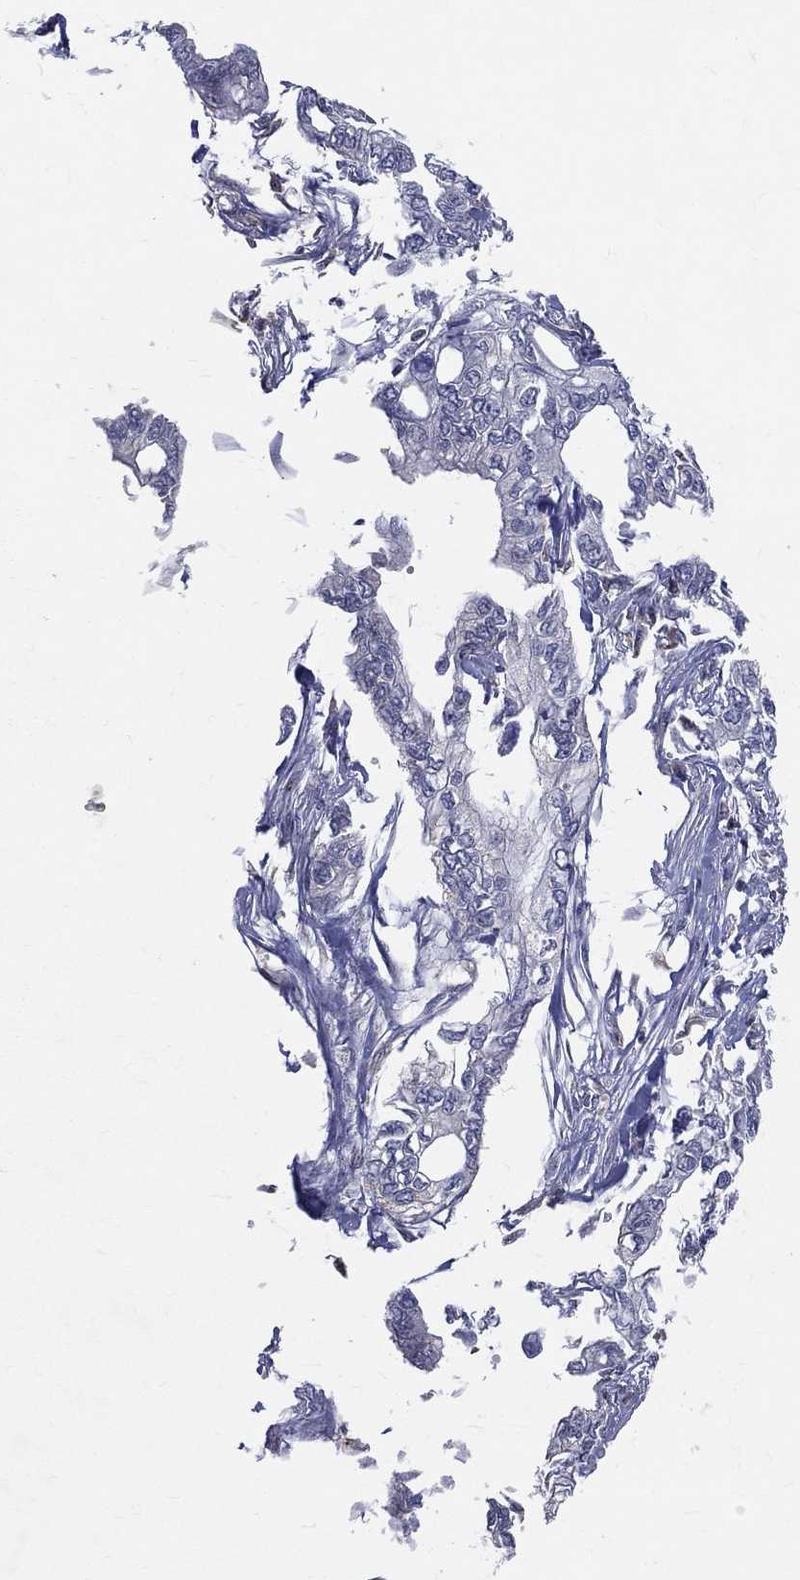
{"staining": {"intensity": "negative", "quantity": "none", "location": "none"}, "tissue": "pancreatic cancer", "cell_type": "Tumor cells", "image_type": "cancer", "snomed": [{"axis": "morphology", "description": "Adenocarcinoma, NOS"}, {"axis": "topography", "description": "Pancreas"}], "caption": "Micrograph shows no protein staining in tumor cells of pancreatic cancer tissue.", "gene": "GMPR2", "patient": {"sex": "male", "age": 68}}